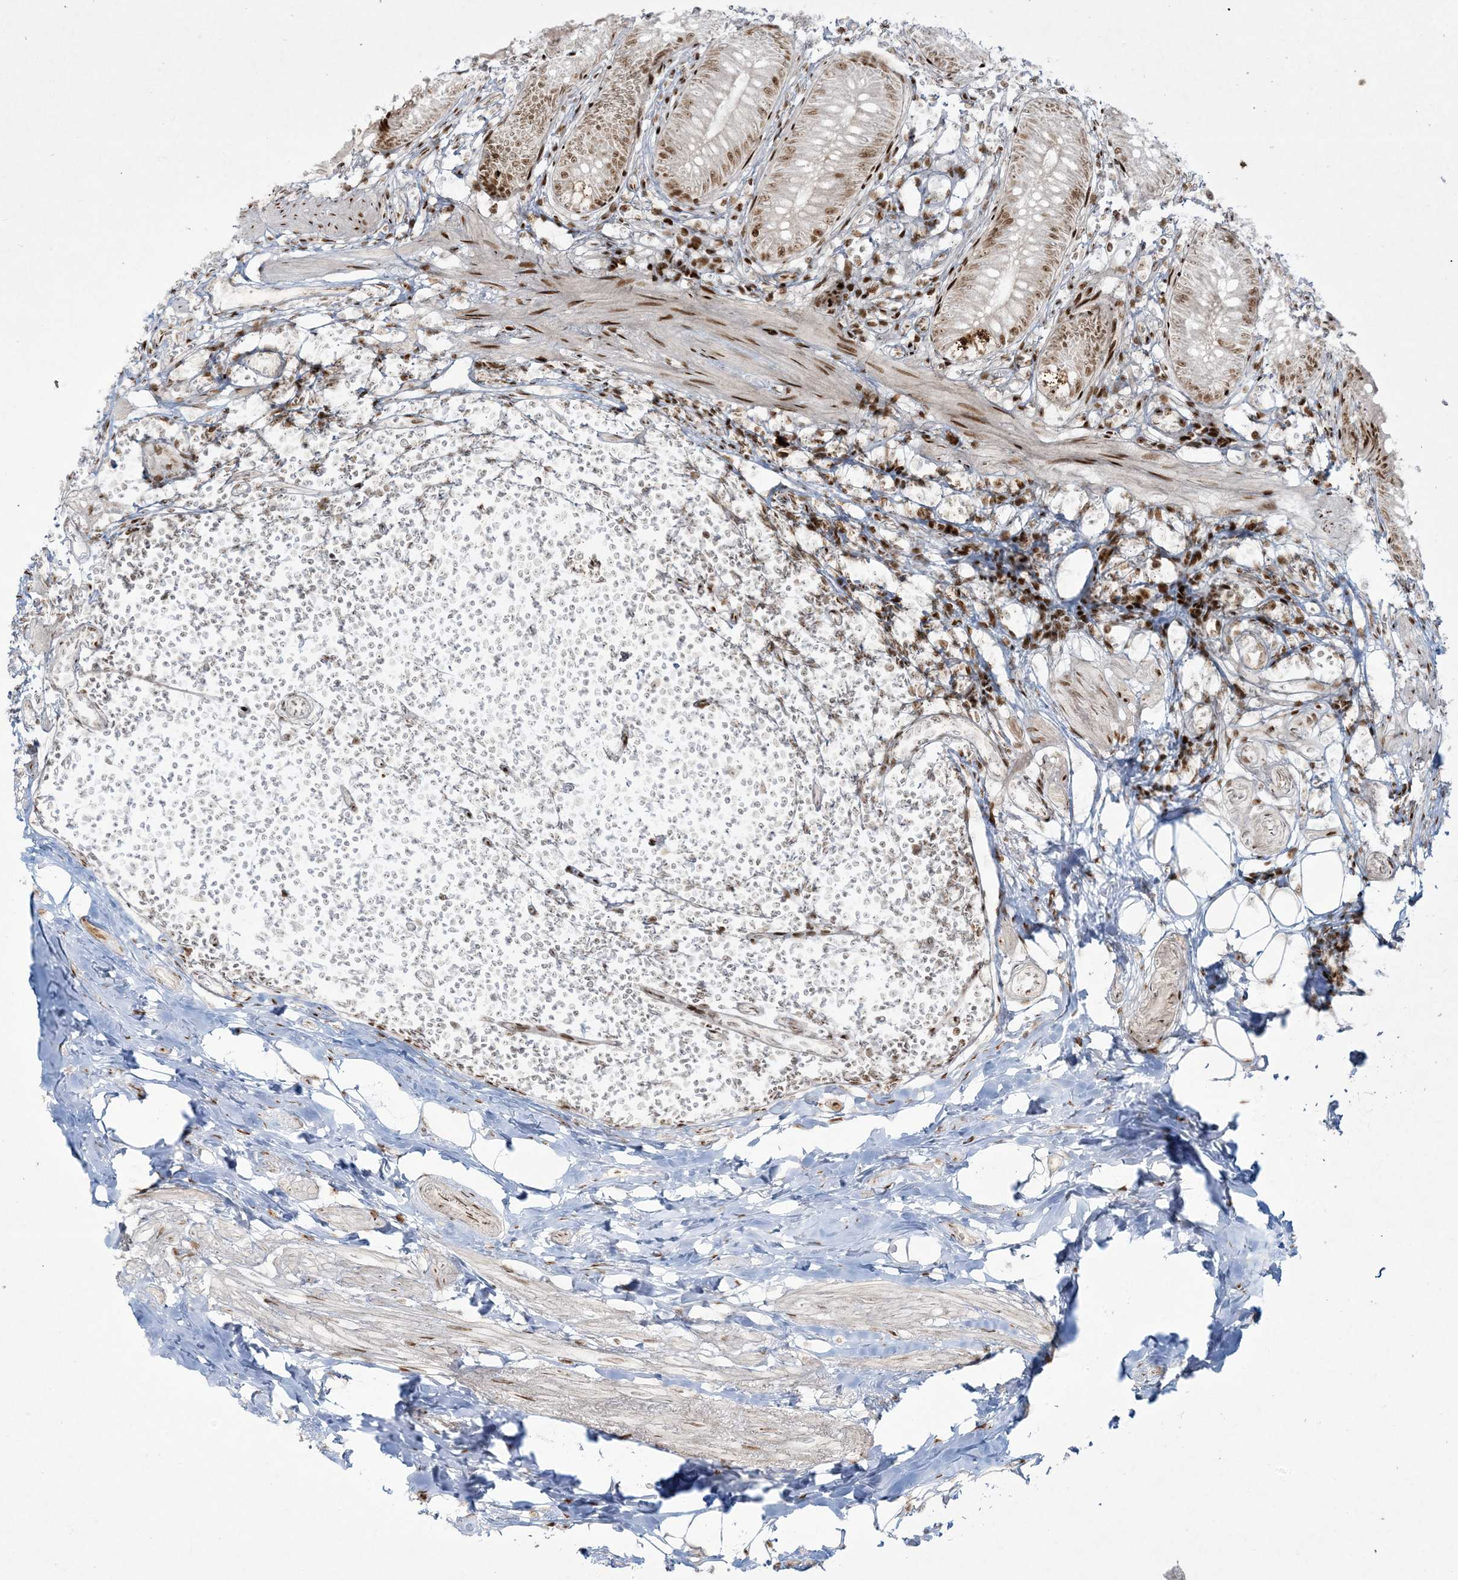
{"staining": {"intensity": "strong", "quantity": "25%-75%", "location": "nuclear"}, "tissue": "appendix", "cell_type": "Glandular cells", "image_type": "normal", "snomed": [{"axis": "morphology", "description": "Normal tissue, NOS"}, {"axis": "topography", "description": "Appendix"}], "caption": "The immunohistochemical stain highlights strong nuclear expression in glandular cells of normal appendix. (Stains: DAB in brown, nuclei in blue, Microscopy: brightfield microscopy at high magnification).", "gene": "RBM10", "patient": {"sex": "female", "age": 62}}